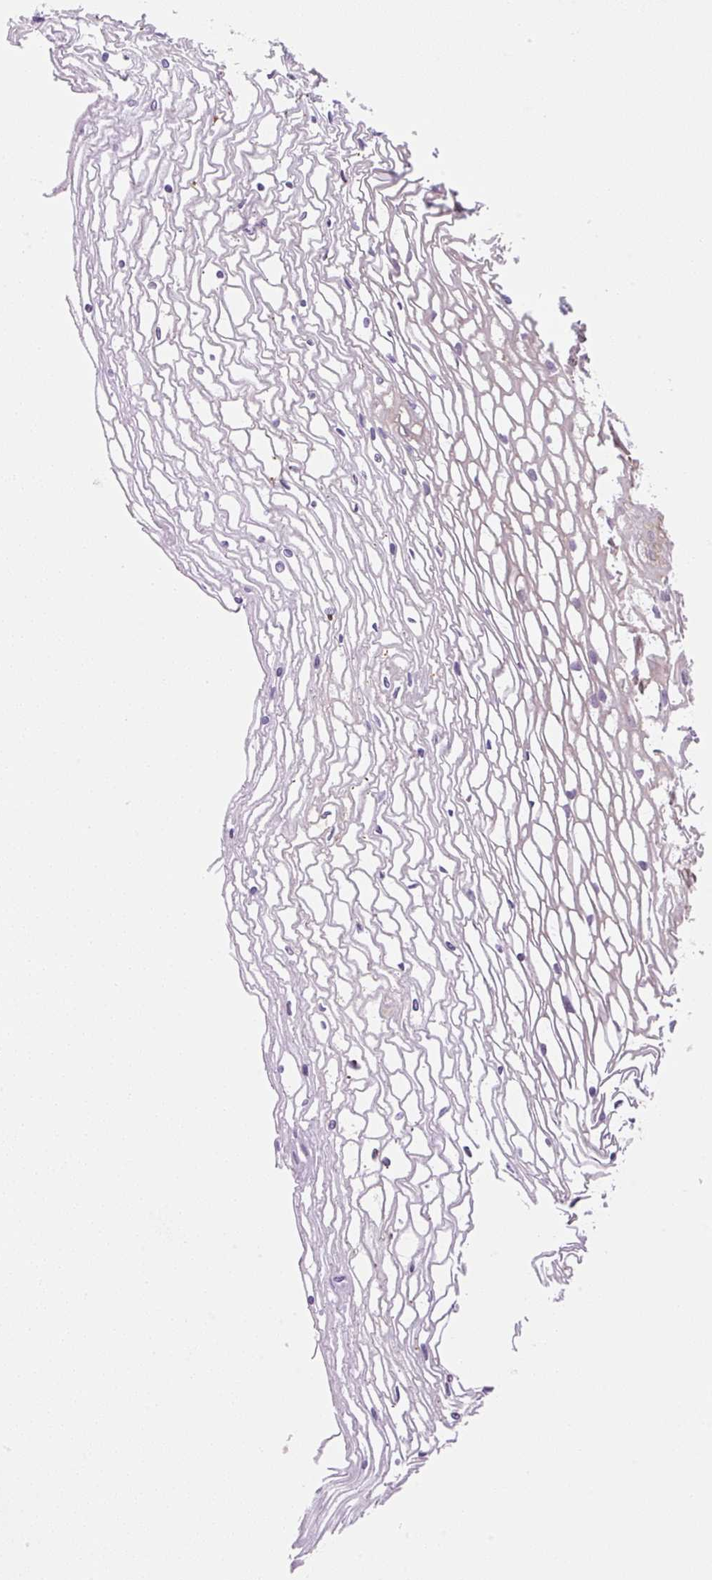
{"staining": {"intensity": "negative", "quantity": "none", "location": "none"}, "tissue": "cervix", "cell_type": "Glandular cells", "image_type": "normal", "snomed": [{"axis": "morphology", "description": "Normal tissue, NOS"}, {"axis": "topography", "description": "Cervix"}], "caption": "This is a photomicrograph of immunohistochemistry staining of unremarkable cervix, which shows no expression in glandular cells.", "gene": "RPL18A", "patient": {"sex": "female", "age": 36}}